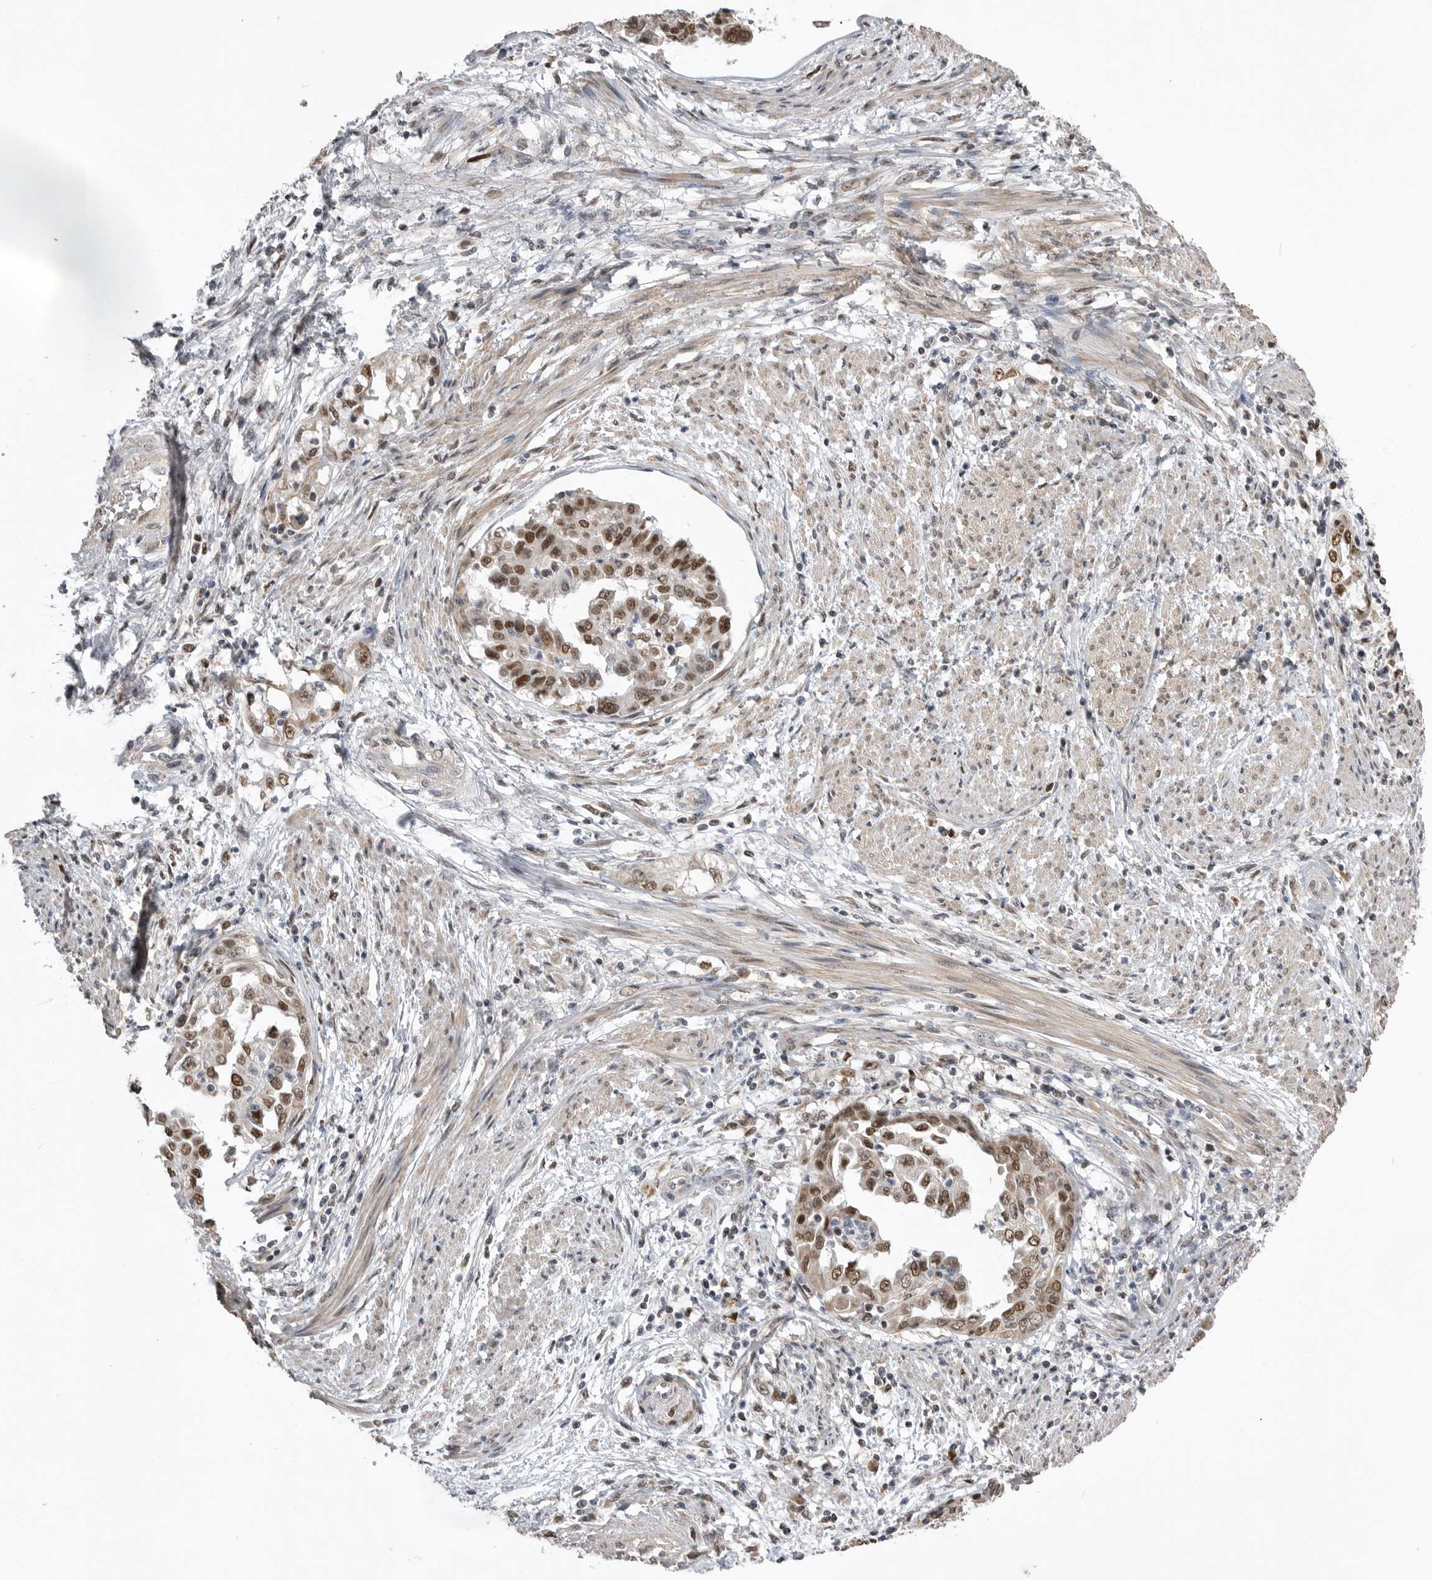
{"staining": {"intensity": "strong", "quantity": ">75%", "location": "nuclear"}, "tissue": "endometrial cancer", "cell_type": "Tumor cells", "image_type": "cancer", "snomed": [{"axis": "morphology", "description": "Adenocarcinoma, NOS"}, {"axis": "topography", "description": "Endometrium"}], "caption": "Endometrial cancer (adenocarcinoma) stained with DAB immunohistochemistry exhibits high levels of strong nuclear staining in approximately >75% of tumor cells.", "gene": "SMARCC1", "patient": {"sex": "female", "age": 85}}